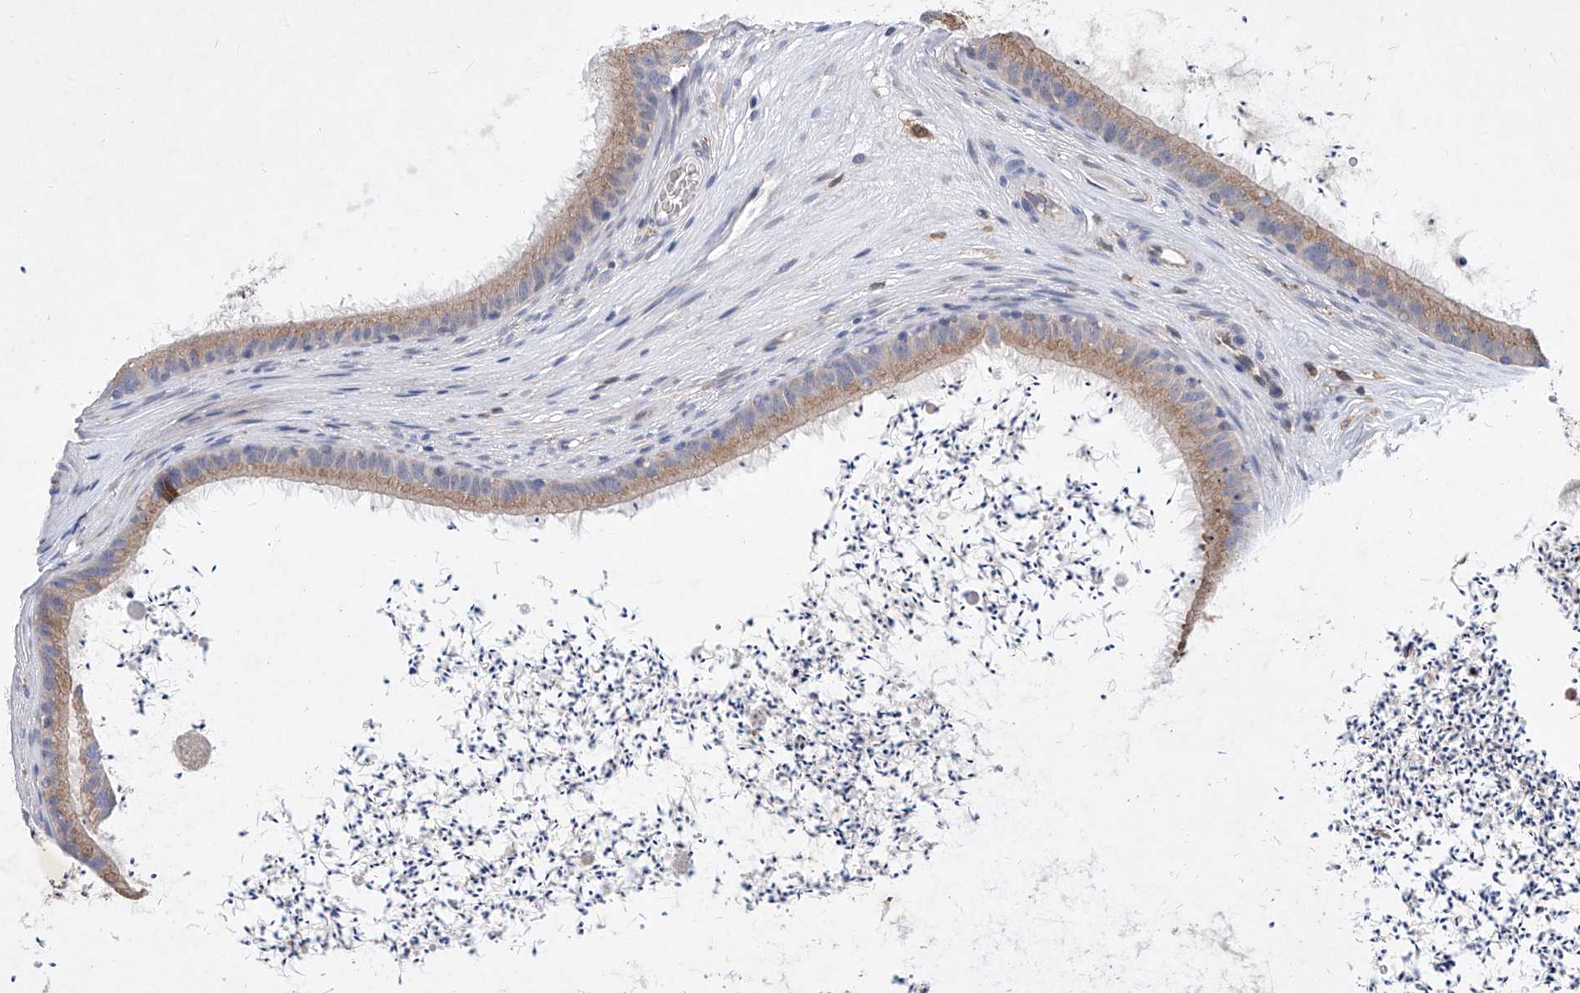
{"staining": {"intensity": "moderate", "quantity": ">75%", "location": "cytoplasmic/membranous"}, "tissue": "epididymis", "cell_type": "Glandular cells", "image_type": "normal", "snomed": [{"axis": "morphology", "description": "Normal tissue, NOS"}, {"axis": "topography", "description": "Epididymis, spermatic cord, NOS"}], "caption": "Immunohistochemical staining of unremarkable epididymis exhibits moderate cytoplasmic/membranous protein staining in approximately >75% of glandular cells.", "gene": "MX2", "patient": {"sex": "male", "age": 50}}